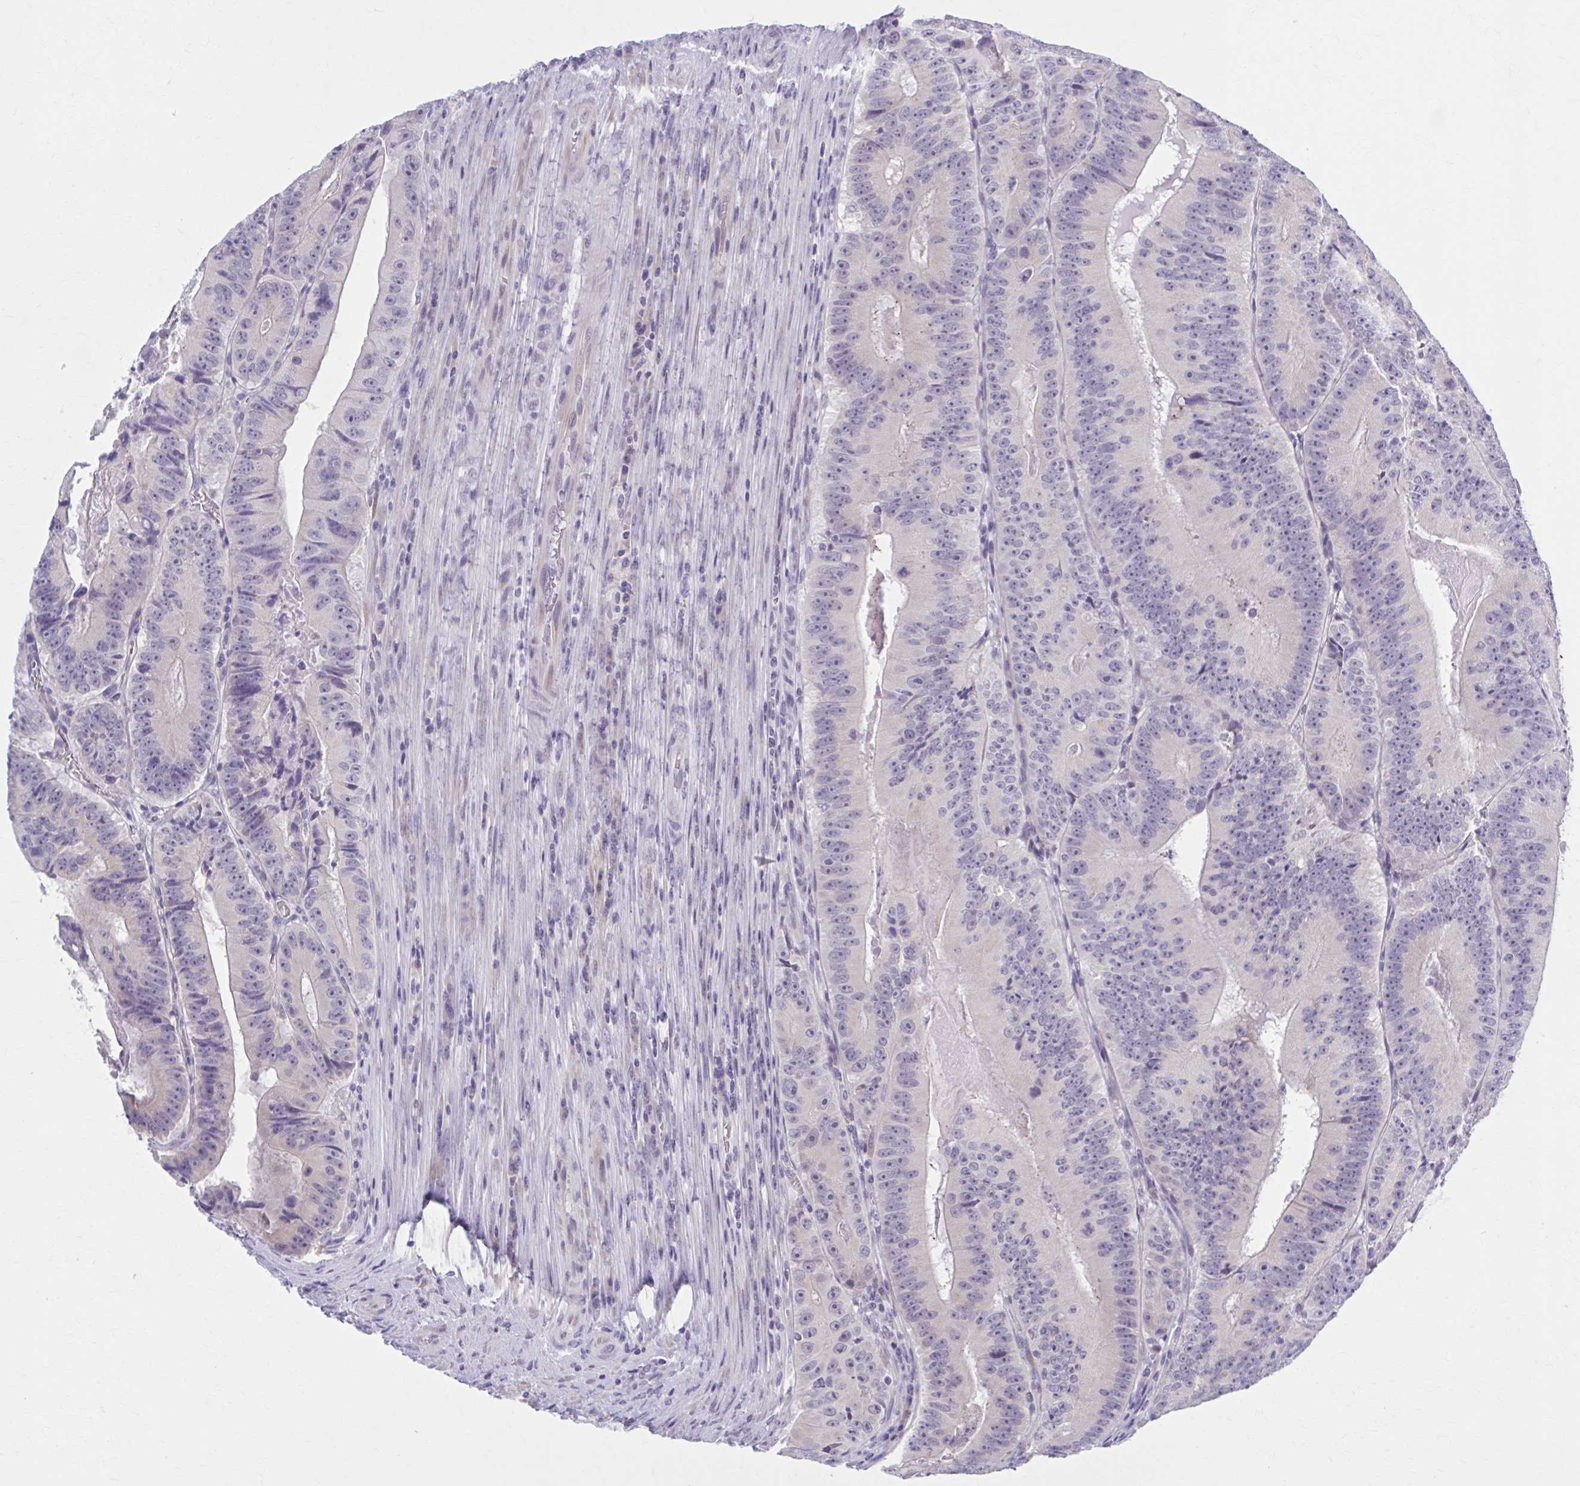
{"staining": {"intensity": "negative", "quantity": "none", "location": "none"}, "tissue": "colorectal cancer", "cell_type": "Tumor cells", "image_type": "cancer", "snomed": [{"axis": "morphology", "description": "Adenocarcinoma, NOS"}, {"axis": "topography", "description": "Colon"}], "caption": "This is a histopathology image of immunohistochemistry (IHC) staining of colorectal cancer, which shows no staining in tumor cells. The staining was performed using DAB (3,3'-diaminobenzidine) to visualize the protein expression in brown, while the nuclei were stained in blue with hematoxylin (Magnification: 20x).", "gene": "CCDC105", "patient": {"sex": "female", "age": 86}}